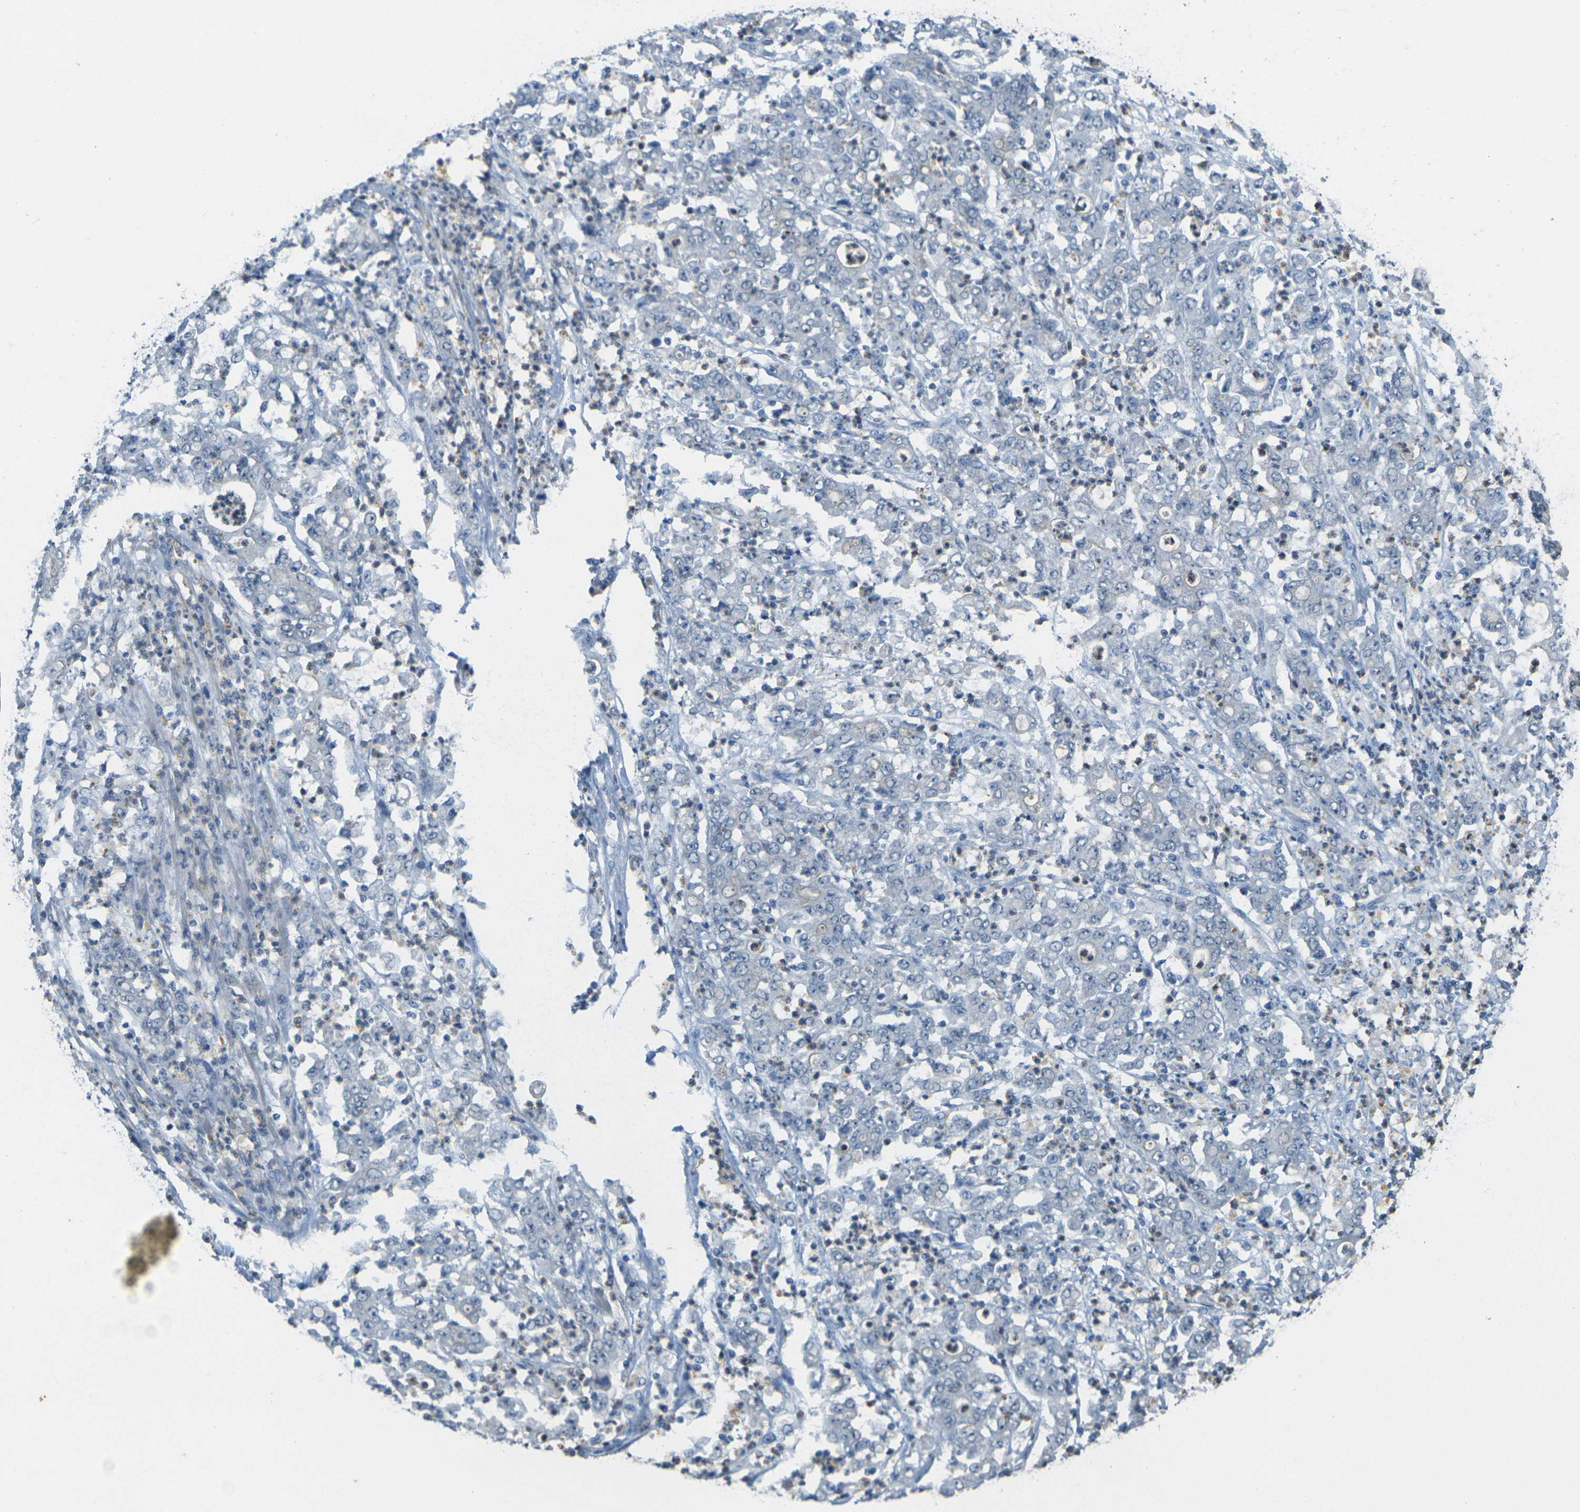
{"staining": {"intensity": "negative", "quantity": "none", "location": "none"}, "tissue": "stomach cancer", "cell_type": "Tumor cells", "image_type": "cancer", "snomed": [{"axis": "morphology", "description": "Adenocarcinoma, NOS"}, {"axis": "topography", "description": "Stomach, lower"}], "caption": "DAB immunohistochemical staining of human stomach cancer displays no significant expression in tumor cells. Brightfield microscopy of IHC stained with DAB (brown) and hematoxylin (blue), captured at high magnification.", "gene": "SPTBN2", "patient": {"sex": "female", "age": 71}}